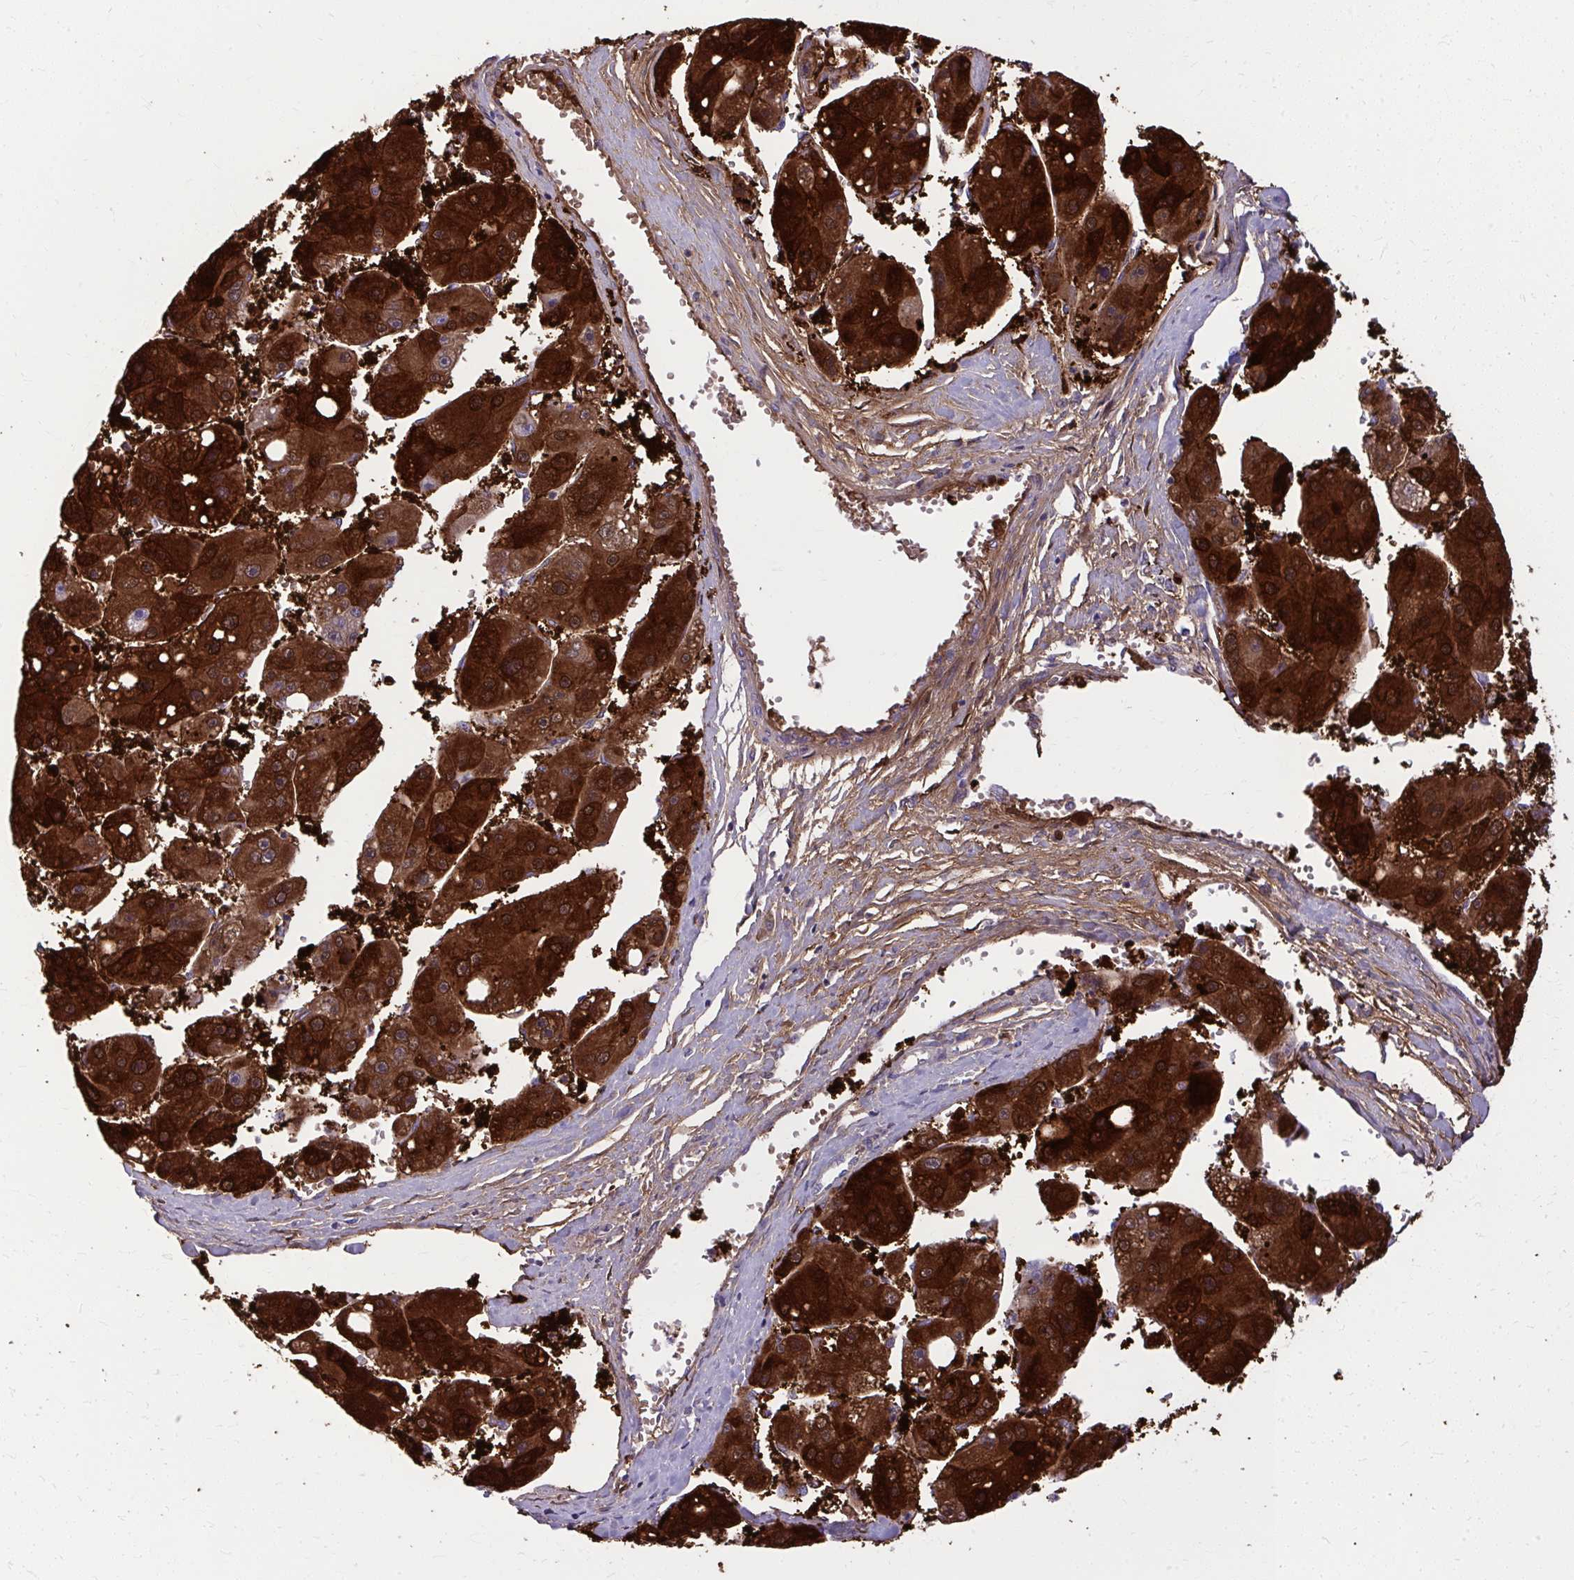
{"staining": {"intensity": "strong", "quantity": ">75%", "location": "cytoplasmic/membranous"}, "tissue": "liver cancer", "cell_type": "Tumor cells", "image_type": "cancer", "snomed": [{"axis": "morphology", "description": "Carcinoma, Hepatocellular, NOS"}, {"axis": "topography", "description": "Liver"}], "caption": "Human hepatocellular carcinoma (liver) stained with a protein marker demonstrates strong staining in tumor cells.", "gene": "NNMT", "patient": {"sex": "female", "age": 61}}